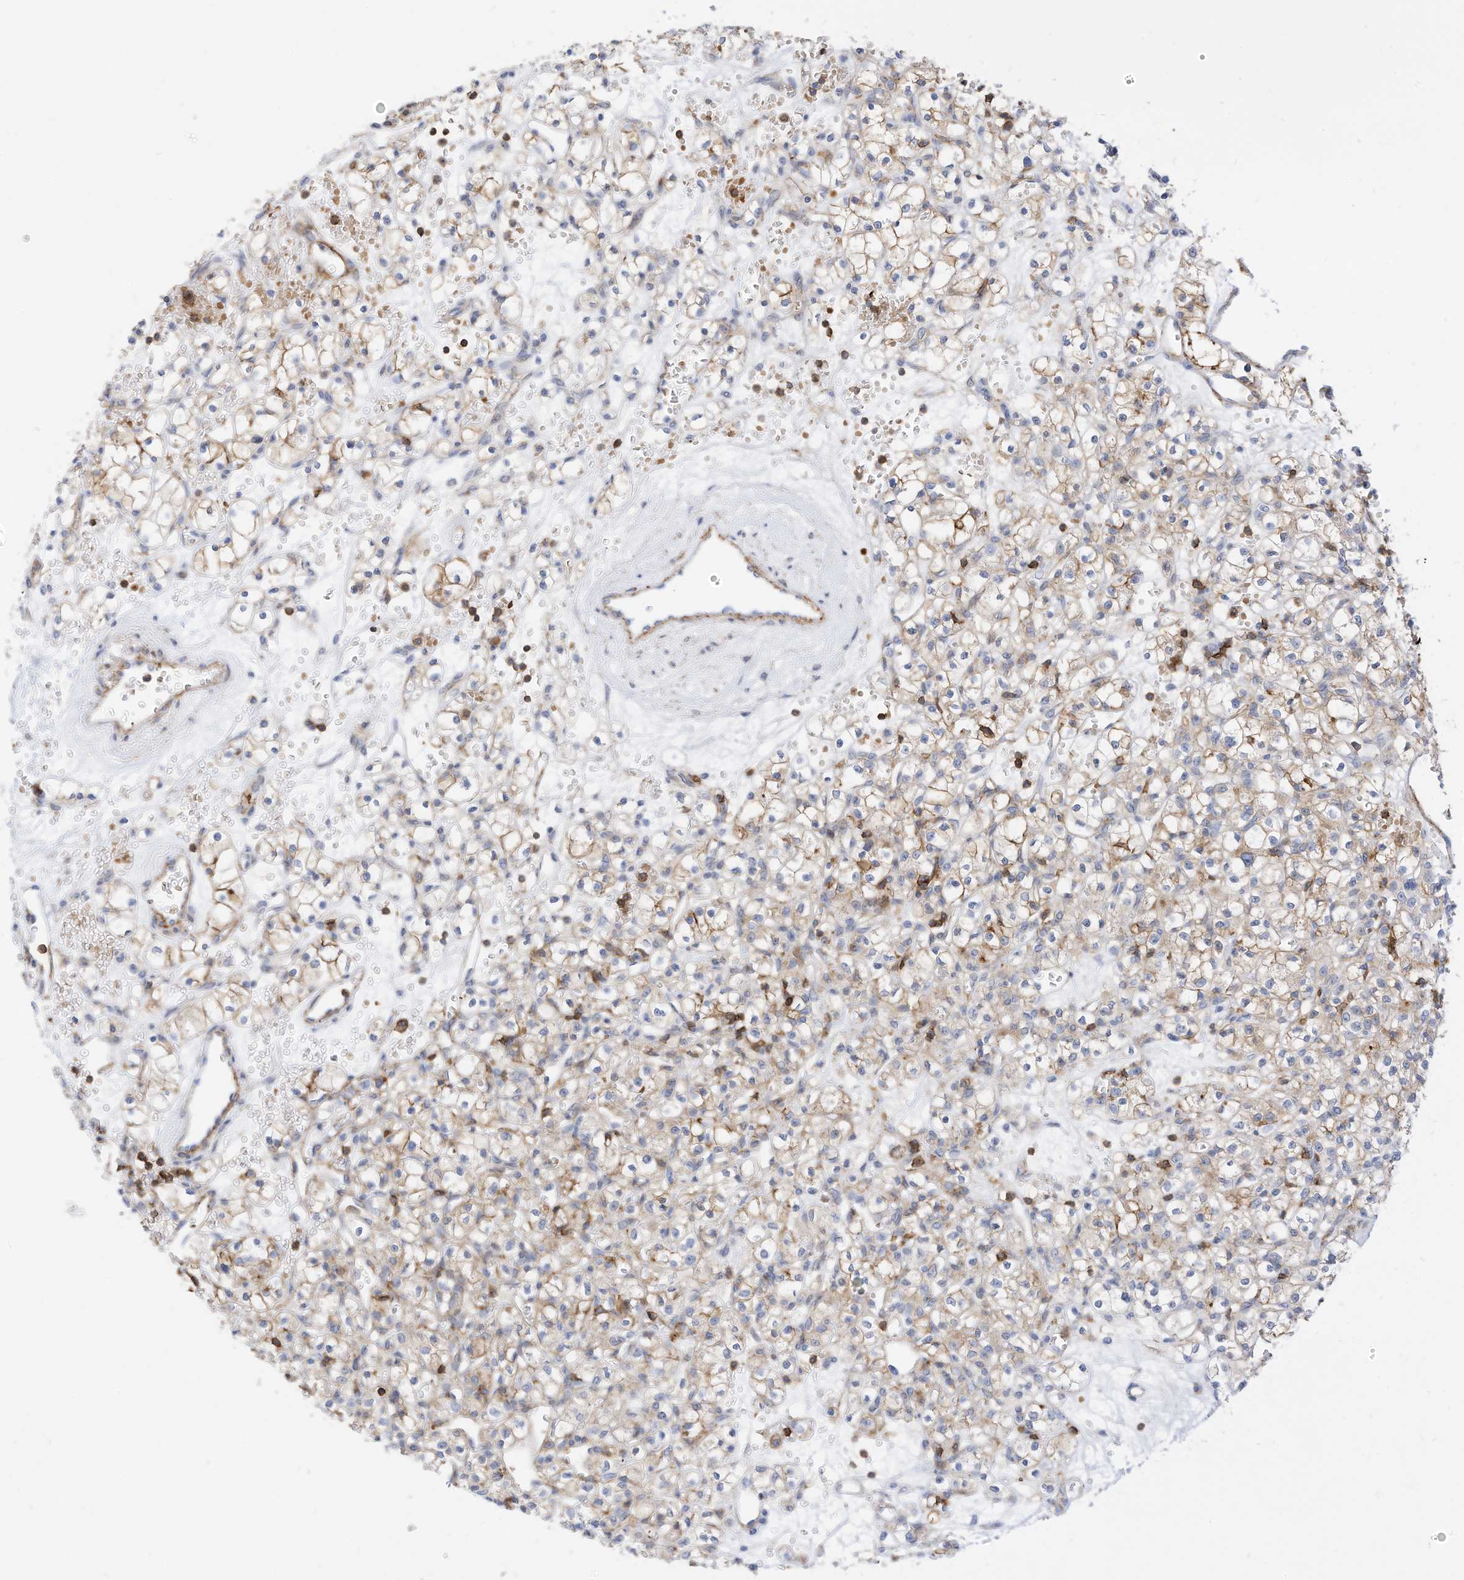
{"staining": {"intensity": "weak", "quantity": "<25%", "location": "cytoplasmic/membranous"}, "tissue": "renal cancer", "cell_type": "Tumor cells", "image_type": "cancer", "snomed": [{"axis": "morphology", "description": "Adenocarcinoma, NOS"}, {"axis": "topography", "description": "Kidney"}], "caption": "Immunohistochemistry of renal cancer (adenocarcinoma) shows no staining in tumor cells.", "gene": "TXNDC9", "patient": {"sex": "female", "age": 59}}